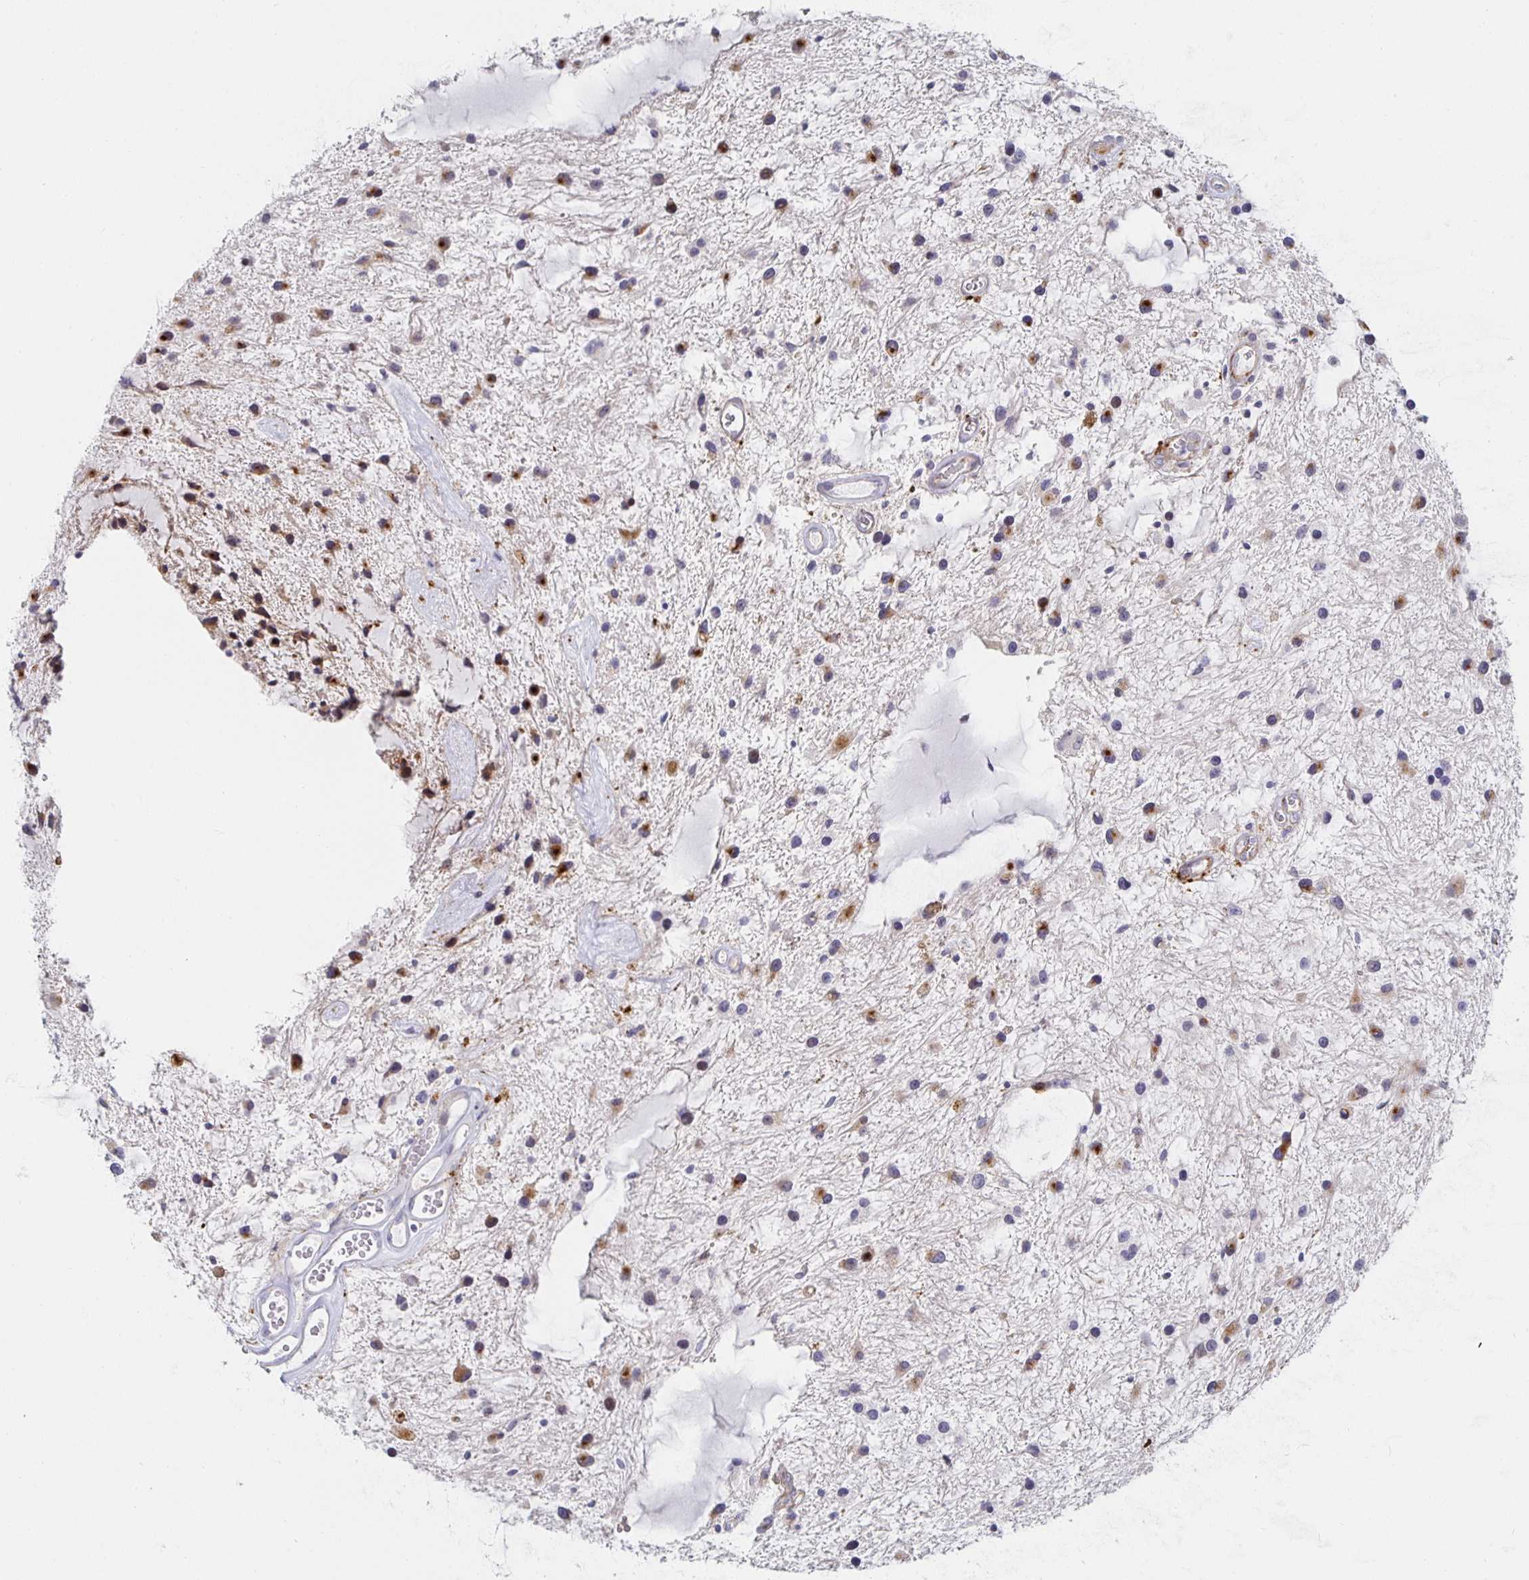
{"staining": {"intensity": "moderate", "quantity": "<25%", "location": "cytoplasmic/membranous"}, "tissue": "glioma", "cell_type": "Tumor cells", "image_type": "cancer", "snomed": [{"axis": "morphology", "description": "Glioma, malignant, Low grade"}, {"axis": "topography", "description": "Cerebellum"}], "caption": "Low-grade glioma (malignant) stained with immunohistochemistry demonstrates moderate cytoplasmic/membranous positivity in about <25% of tumor cells. The protein is stained brown, and the nuclei are stained in blue (DAB (3,3'-diaminobenzidine) IHC with brightfield microscopy, high magnification).", "gene": "S100G", "patient": {"sex": "female", "age": 14}}